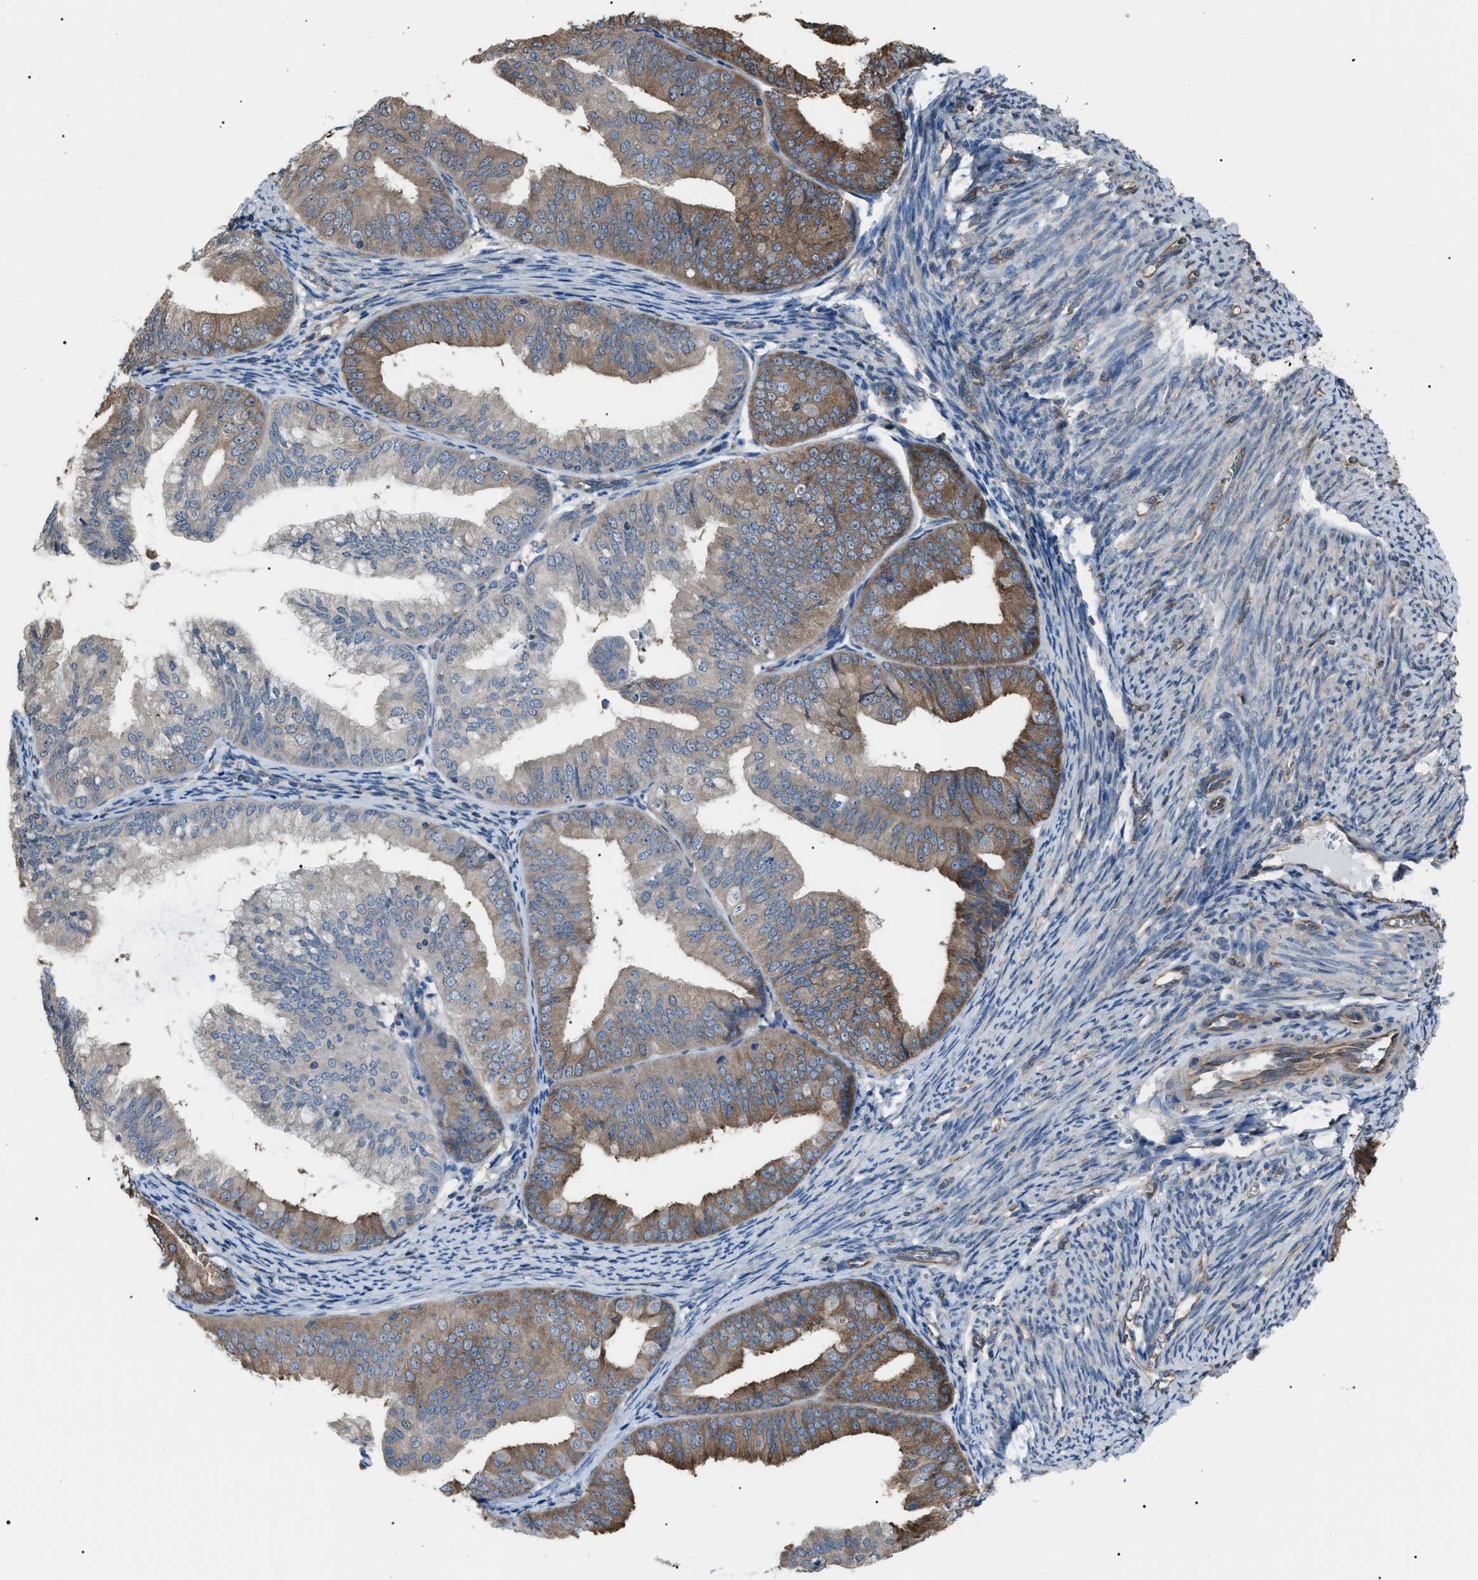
{"staining": {"intensity": "moderate", "quantity": "25%-75%", "location": "cytoplasmic/membranous"}, "tissue": "endometrial cancer", "cell_type": "Tumor cells", "image_type": "cancer", "snomed": [{"axis": "morphology", "description": "Adenocarcinoma, NOS"}, {"axis": "topography", "description": "Endometrium"}], "caption": "Moderate cytoplasmic/membranous positivity for a protein is present in approximately 25%-75% of tumor cells of endometrial cancer using IHC.", "gene": "PDCD5", "patient": {"sex": "female", "age": 63}}